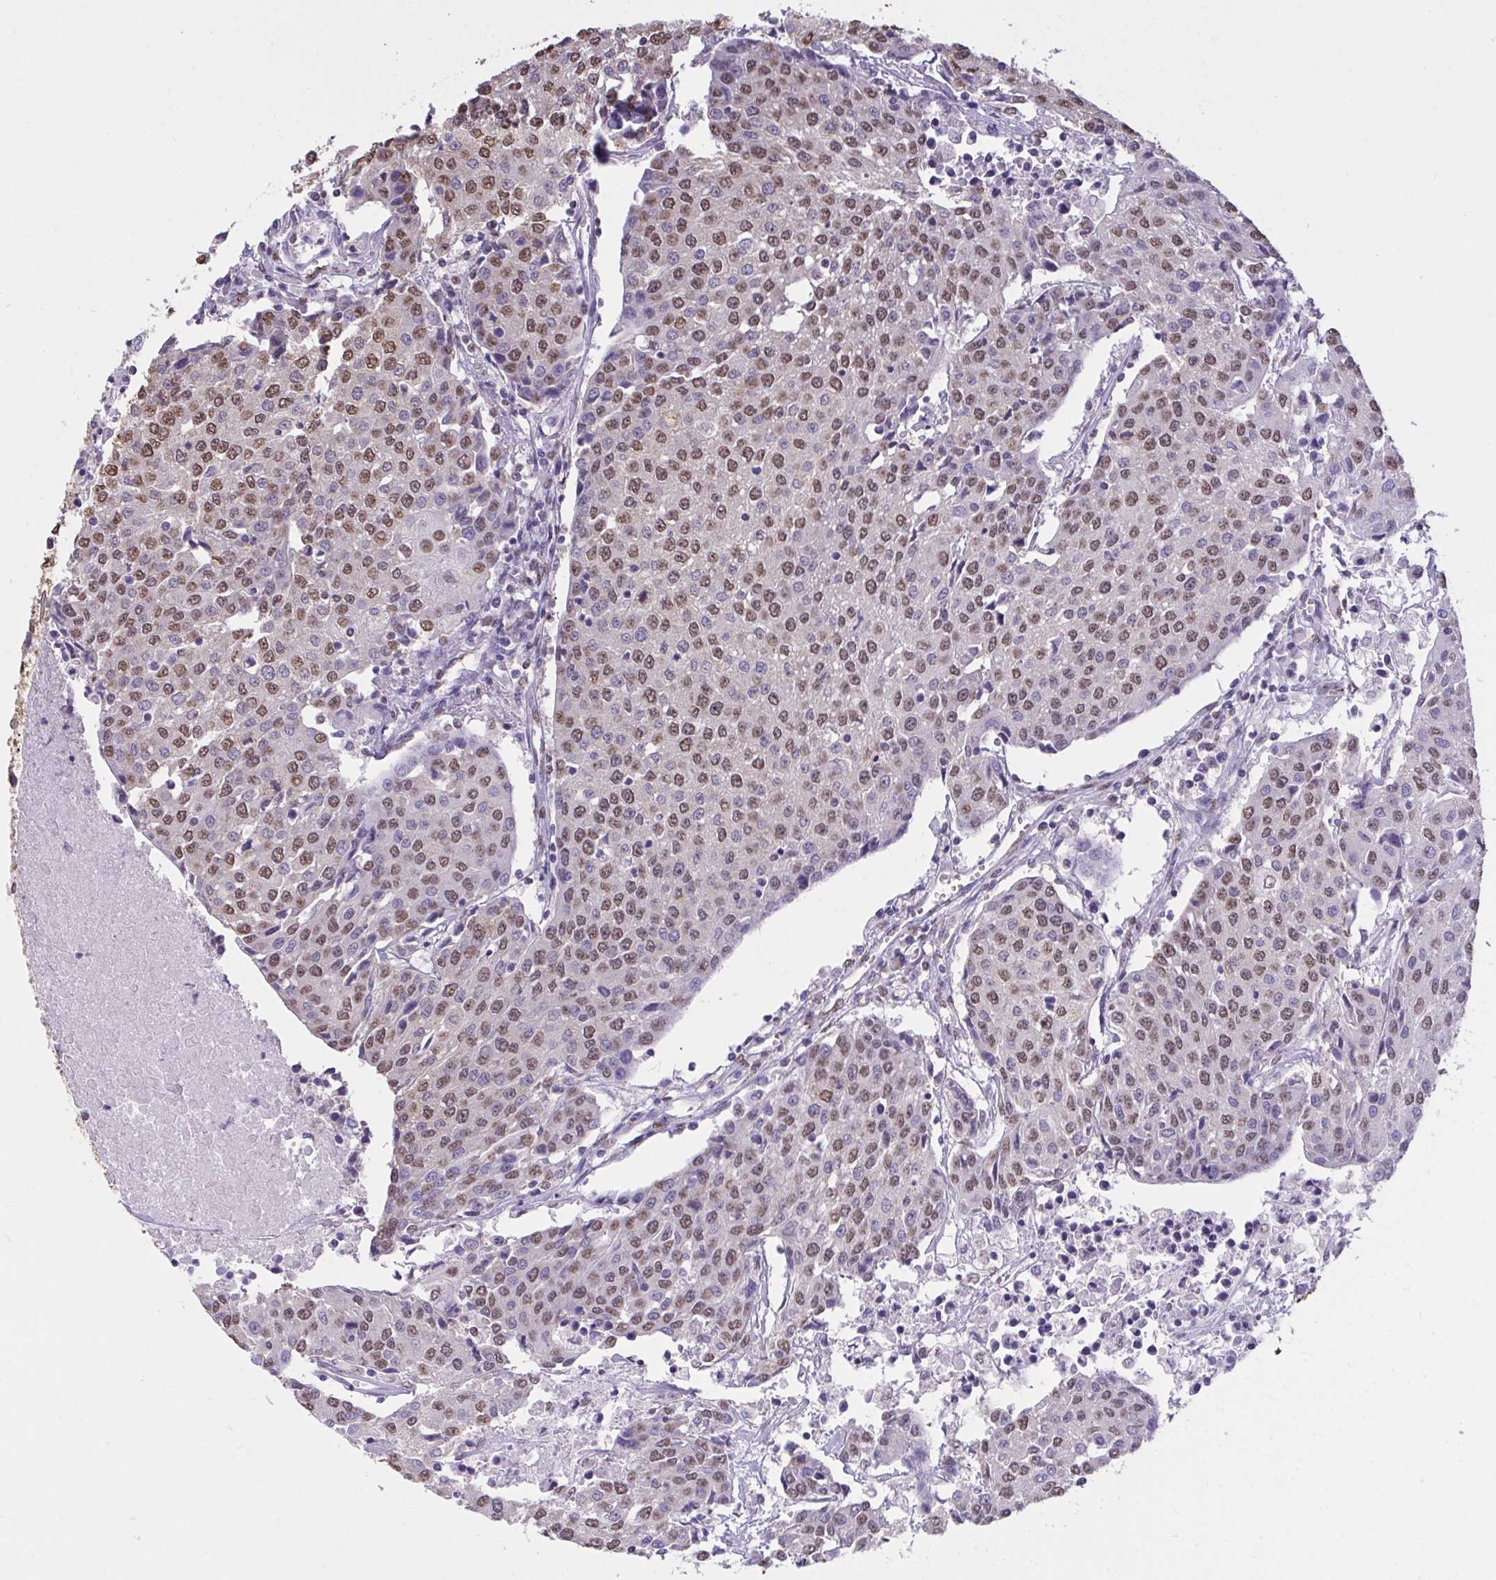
{"staining": {"intensity": "moderate", "quantity": ">75%", "location": "nuclear"}, "tissue": "urothelial cancer", "cell_type": "Tumor cells", "image_type": "cancer", "snomed": [{"axis": "morphology", "description": "Urothelial carcinoma, High grade"}, {"axis": "topography", "description": "Urinary bladder"}], "caption": "Protein expression analysis of high-grade urothelial carcinoma displays moderate nuclear positivity in about >75% of tumor cells.", "gene": "SEMA6B", "patient": {"sex": "female", "age": 85}}